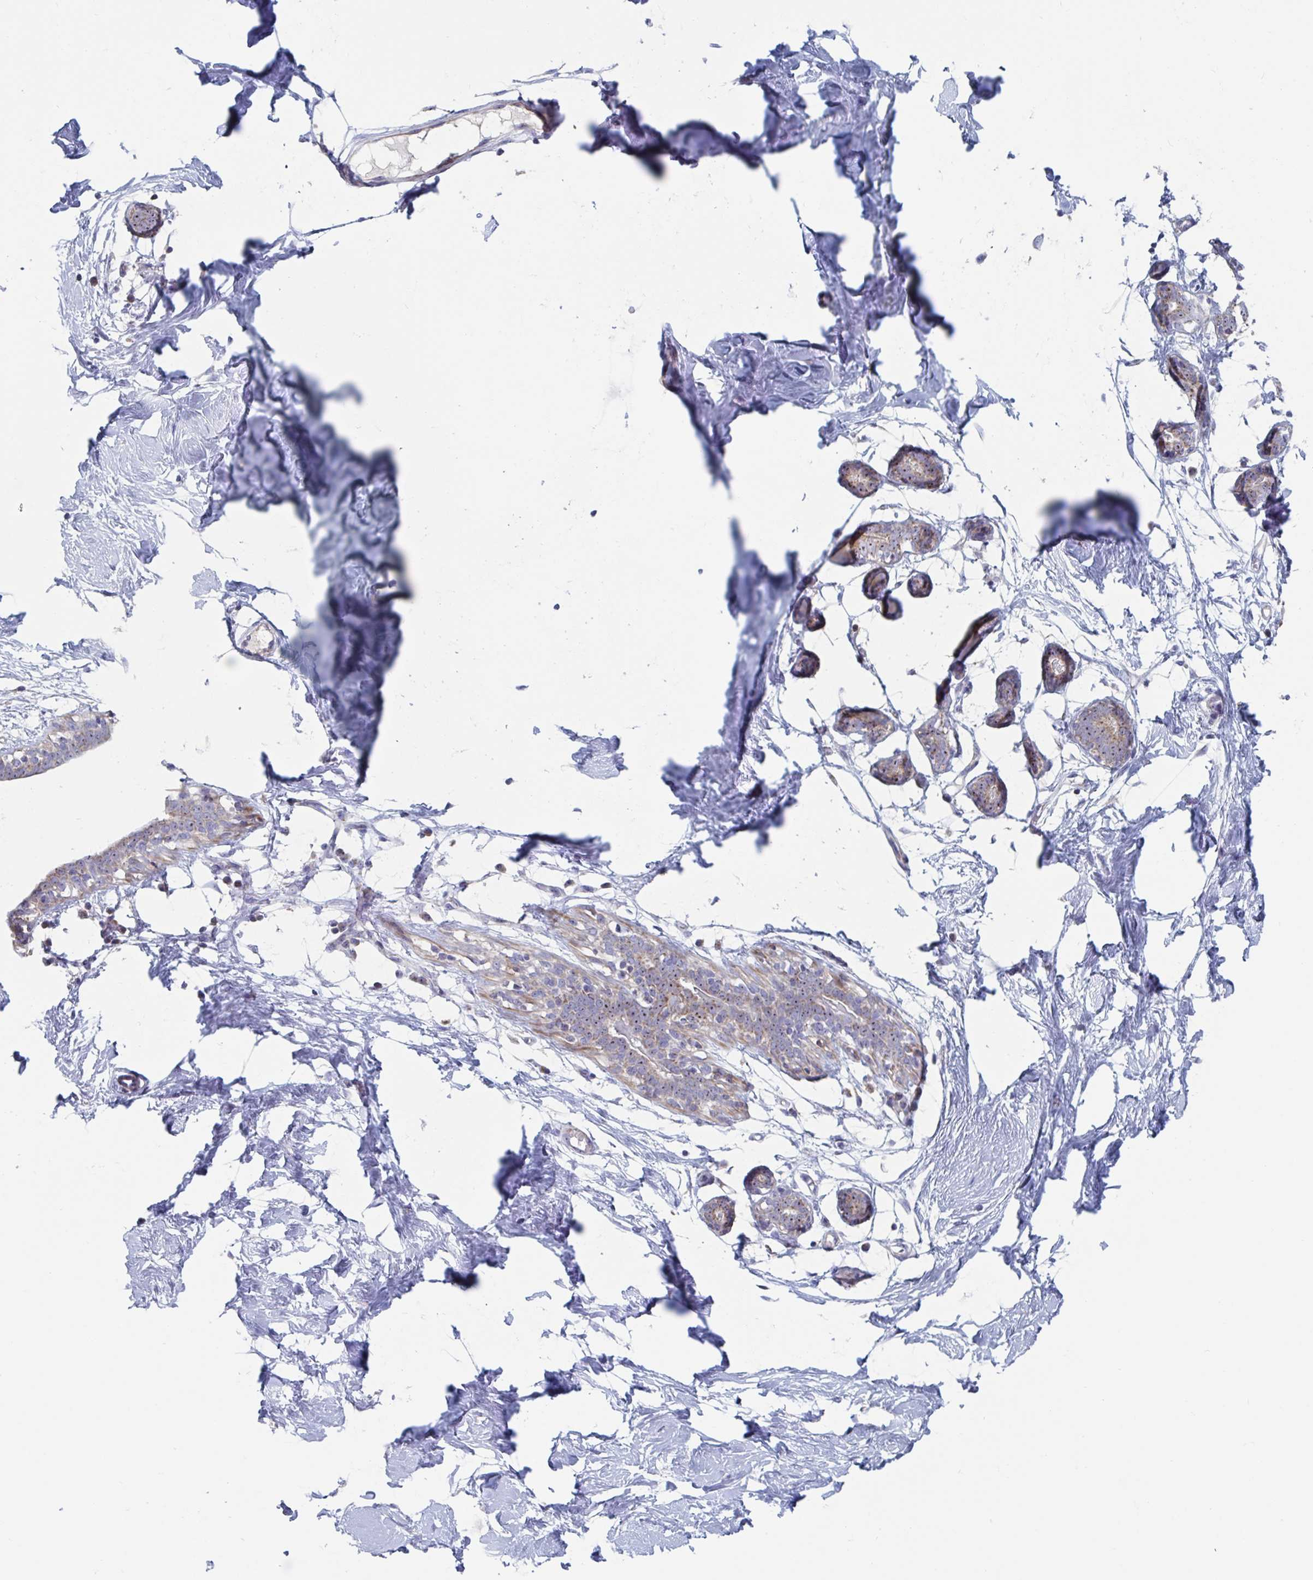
{"staining": {"intensity": "negative", "quantity": "none", "location": "none"}, "tissue": "breast", "cell_type": "Adipocytes", "image_type": "normal", "snomed": [{"axis": "morphology", "description": "Normal tissue, NOS"}, {"axis": "topography", "description": "Breast"}], "caption": "Adipocytes are negative for protein expression in unremarkable human breast. (Immunohistochemistry, brightfield microscopy, high magnification).", "gene": "MRPL53", "patient": {"sex": "female", "age": 27}}